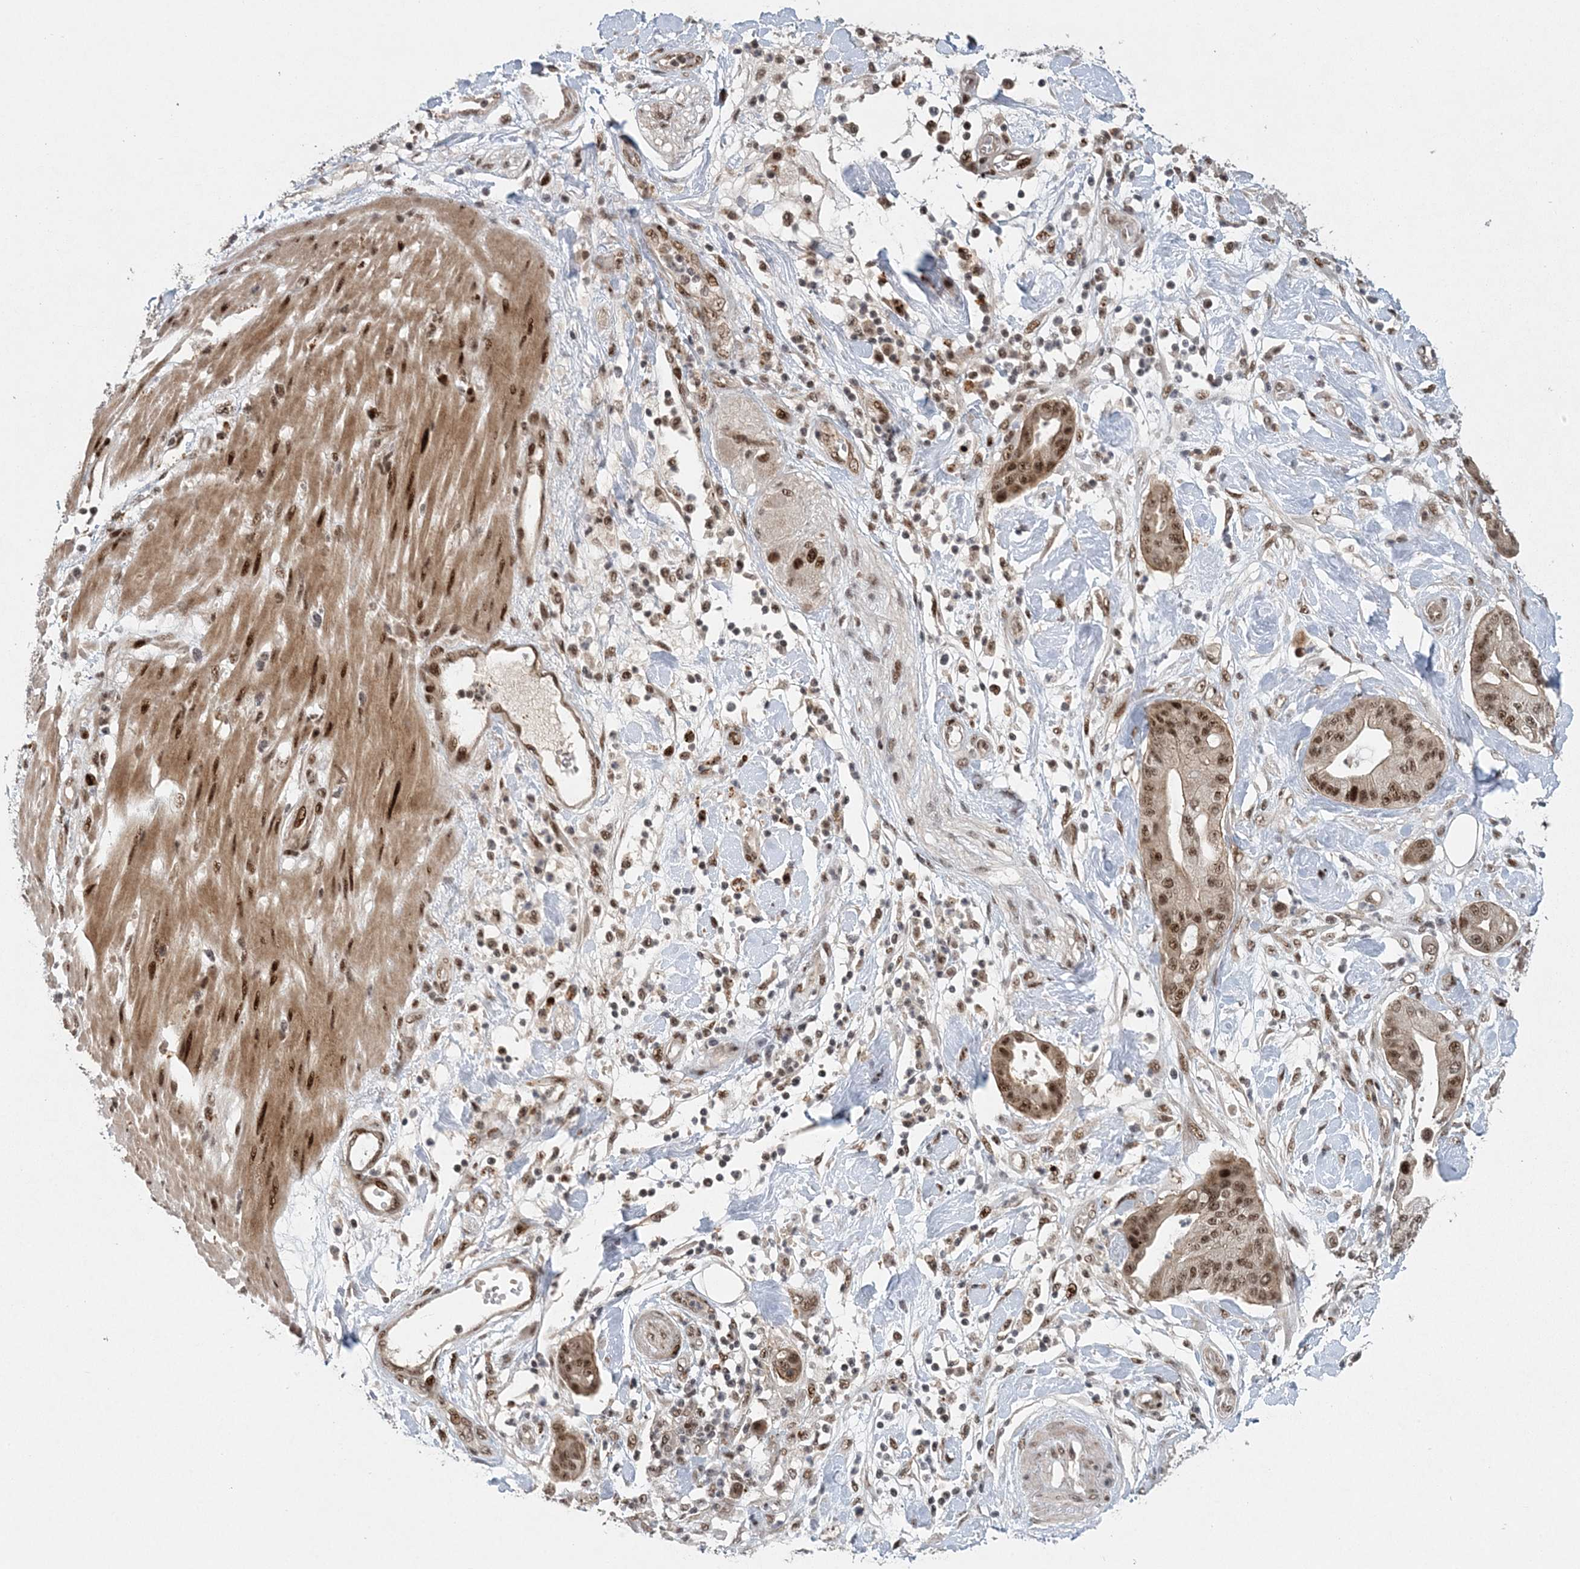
{"staining": {"intensity": "moderate", "quantity": ">75%", "location": "nuclear"}, "tissue": "pancreatic cancer", "cell_type": "Tumor cells", "image_type": "cancer", "snomed": [{"axis": "morphology", "description": "Adenocarcinoma, NOS"}, {"axis": "morphology", "description": "Adenocarcinoma, metastatic, NOS"}, {"axis": "topography", "description": "Lymph node"}, {"axis": "topography", "description": "Pancreas"}, {"axis": "topography", "description": "Duodenum"}], "caption": "Human pancreatic cancer (metastatic adenocarcinoma) stained for a protein (brown) demonstrates moderate nuclear positive expression in about >75% of tumor cells.", "gene": "CWC22", "patient": {"sex": "female", "age": 64}}